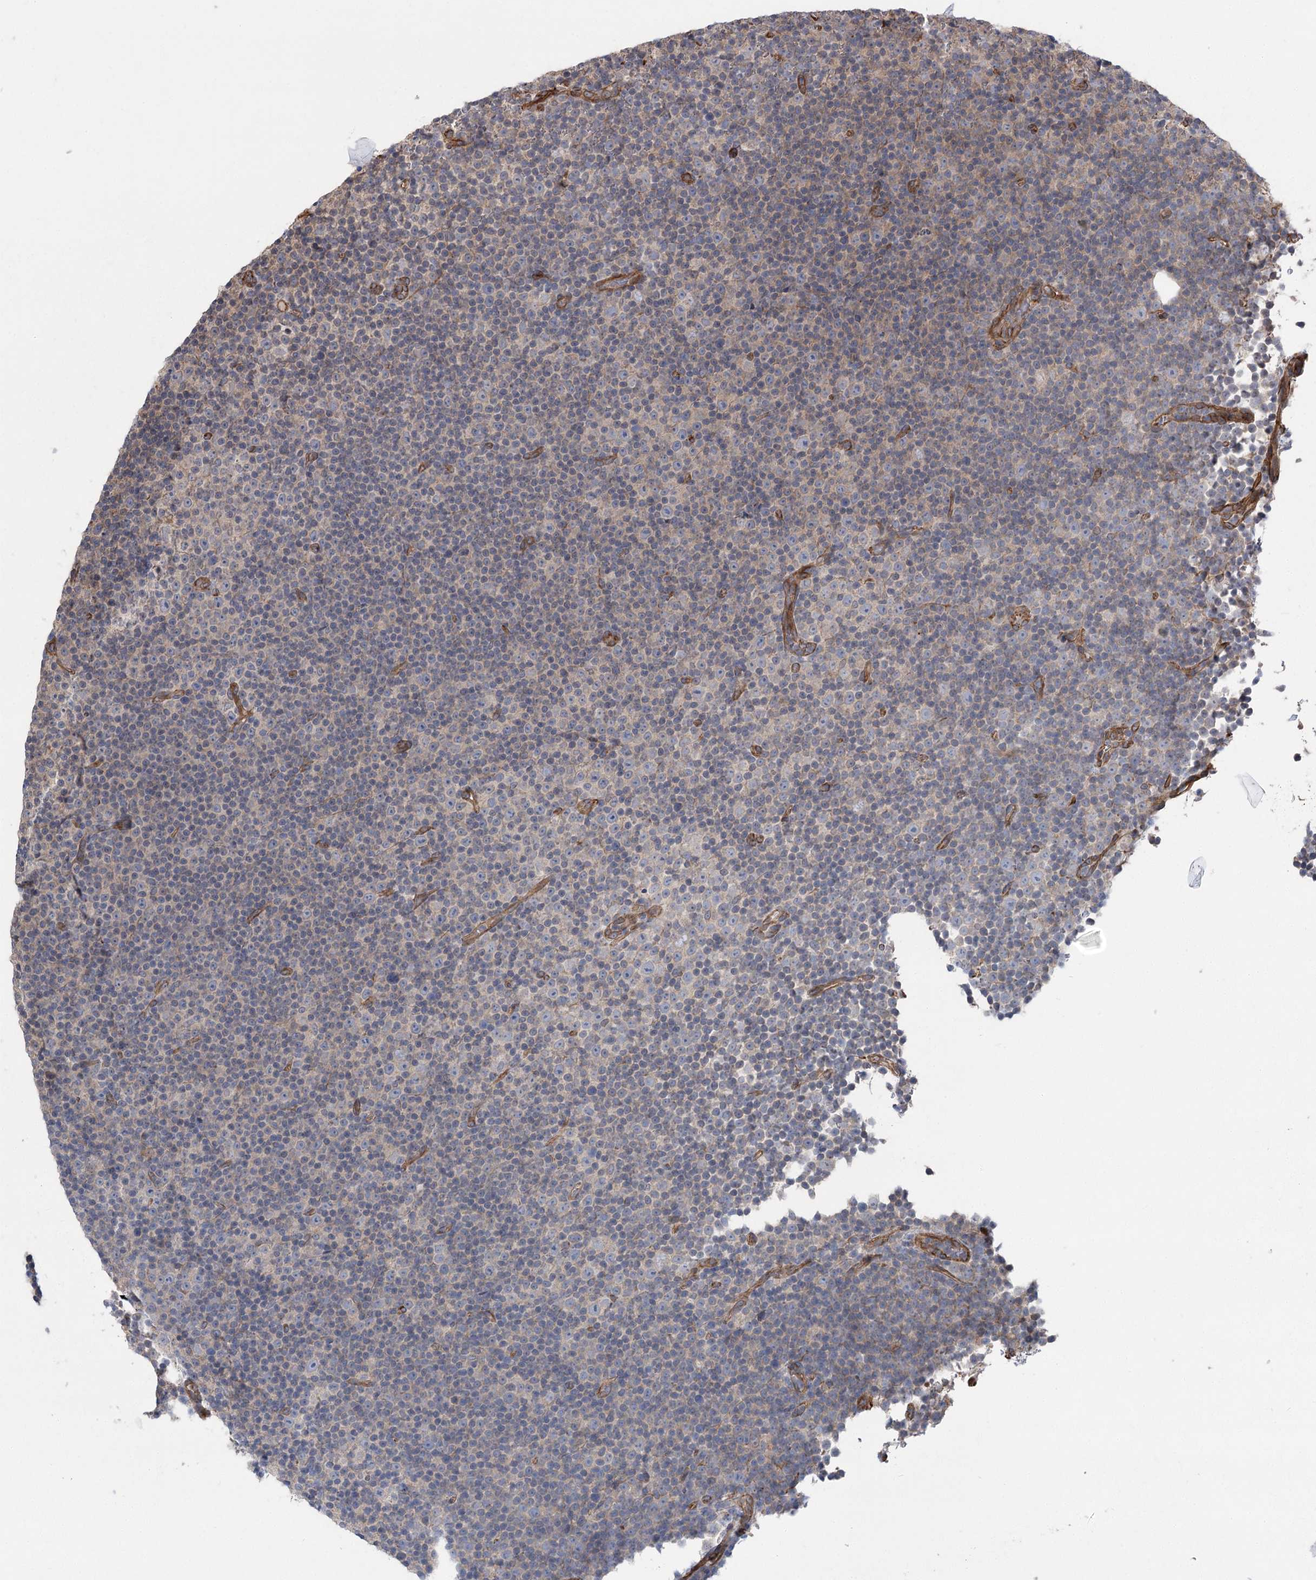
{"staining": {"intensity": "negative", "quantity": "none", "location": "none"}, "tissue": "lymphoma", "cell_type": "Tumor cells", "image_type": "cancer", "snomed": [{"axis": "morphology", "description": "Malignant lymphoma, non-Hodgkin's type, Low grade"}, {"axis": "topography", "description": "Lymph node"}], "caption": "Image shows no significant protein expression in tumor cells of malignant lymphoma, non-Hodgkin's type (low-grade).", "gene": "RWDD4", "patient": {"sex": "female", "age": 67}}